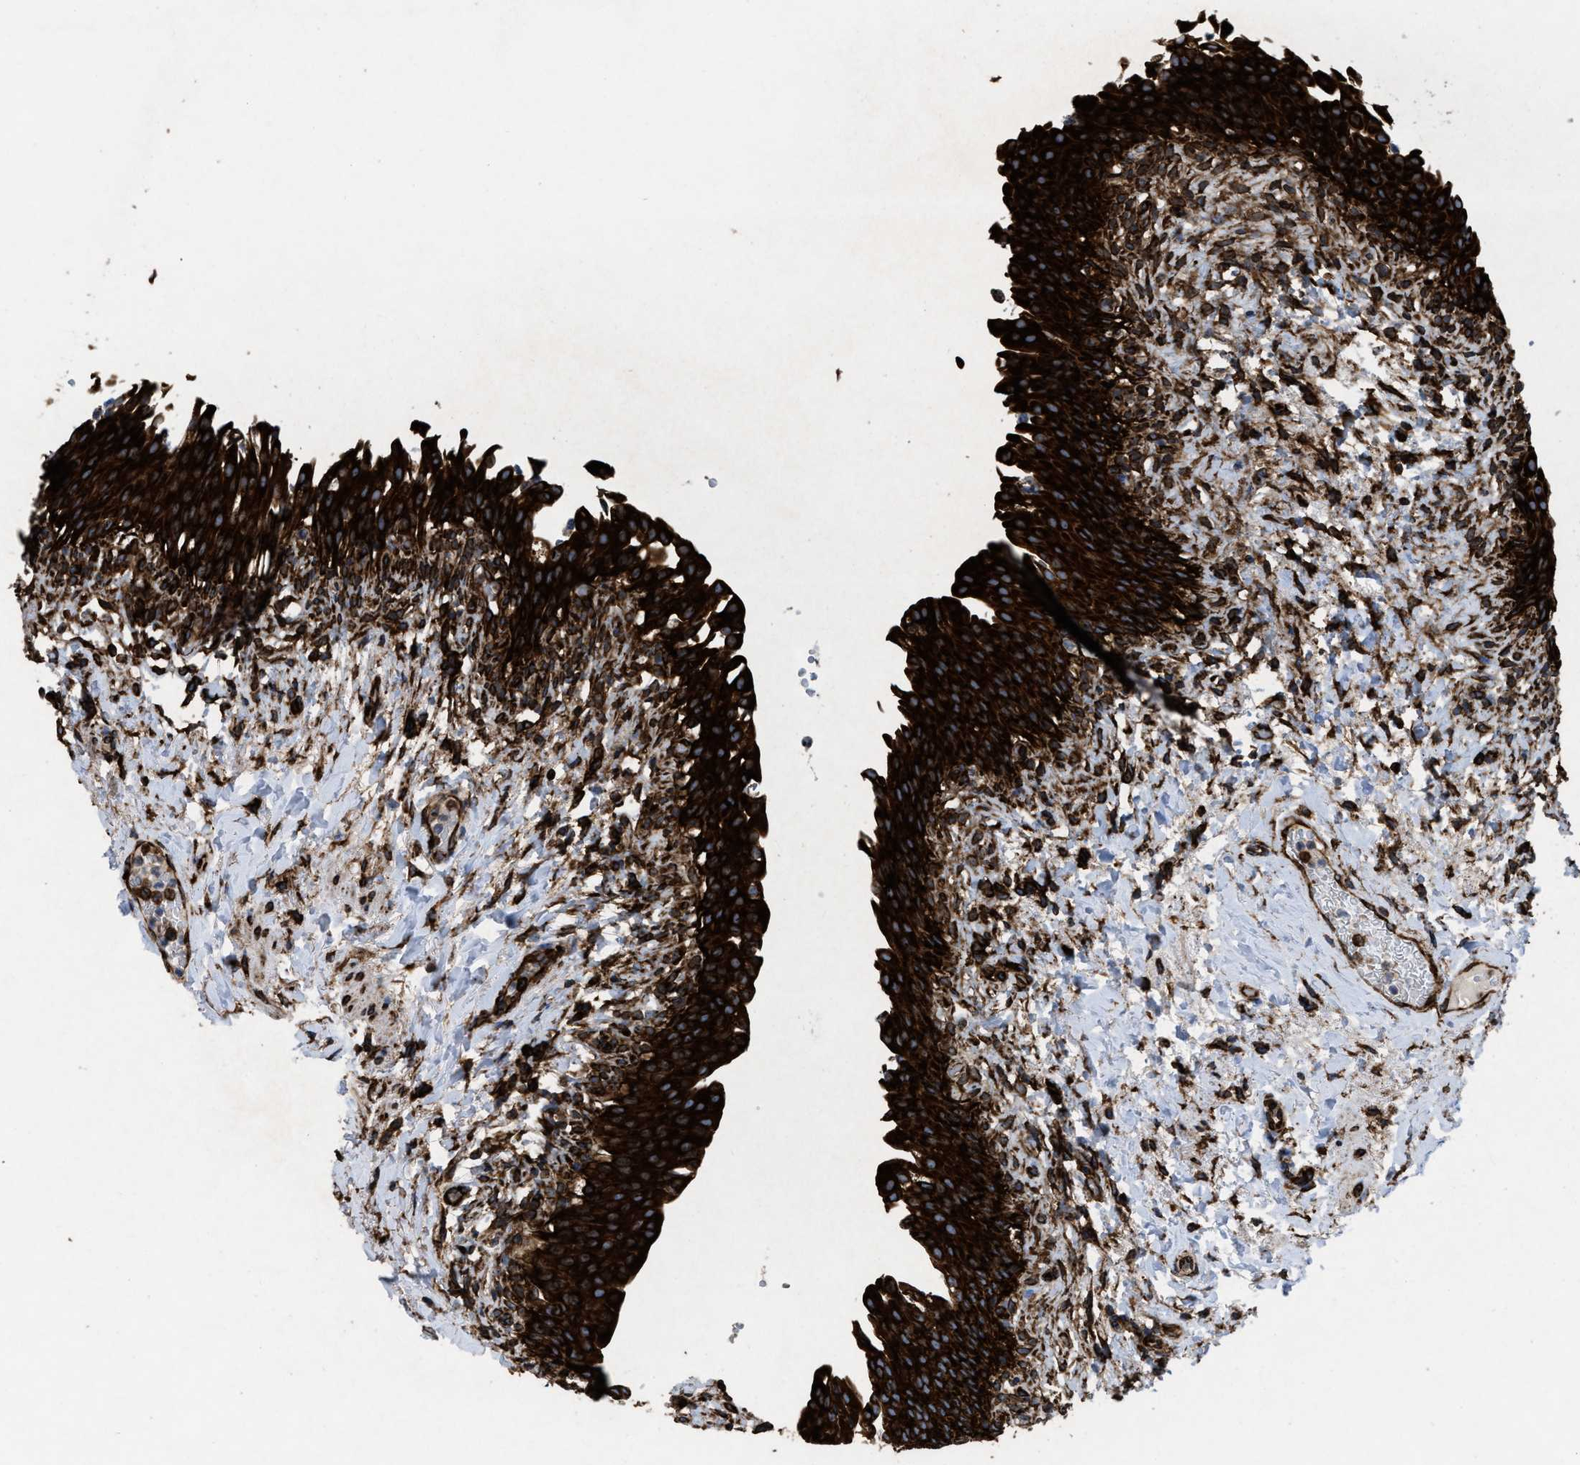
{"staining": {"intensity": "strong", "quantity": ">75%", "location": "cytoplasmic/membranous"}, "tissue": "urinary bladder", "cell_type": "Urothelial cells", "image_type": "normal", "snomed": [{"axis": "morphology", "description": "Normal tissue, NOS"}, {"axis": "topography", "description": "Urinary bladder"}], "caption": "Normal urinary bladder reveals strong cytoplasmic/membranous staining in about >75% of urothelial cells, visualized by immunohistochemistry.", "gene": "CAPRIN1", "patient": {"sex": "female", "age": 60}}